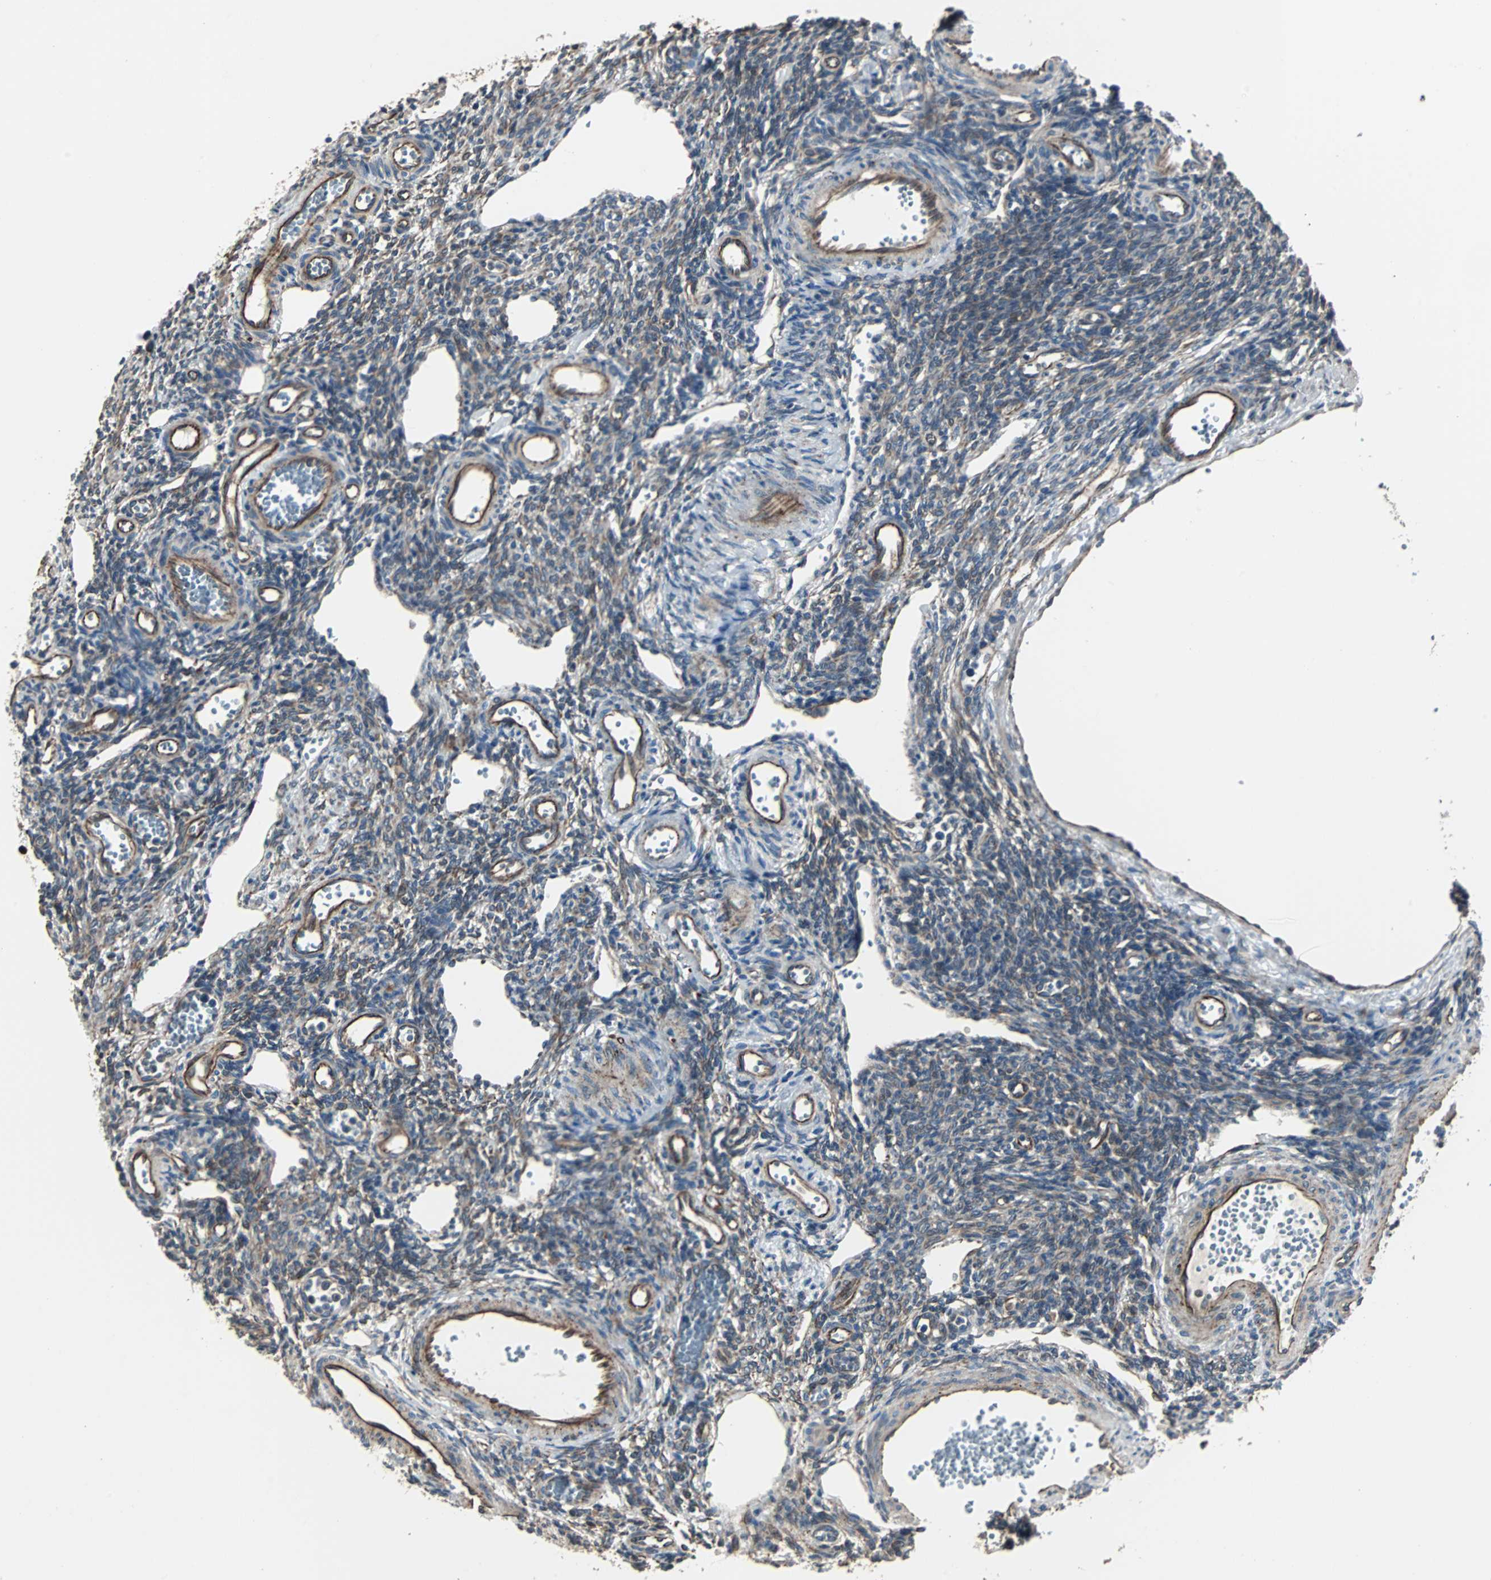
{"staining": {"intensity": "weak", "quantity": "25%-75%", "location": "cytoplasmic/membranous"}, "tissue": "ovary", "cell_type": "Ovarian stroma cells", "image_type": "normal", "snomed": [{"axis": "morphology", "description": "Normal tissue, NOS"}, {"axis": "topography", "description": "Ovary"}], "caption": "This histopathology image displays normal ovary stained with immunohistochemistry to label a protein in brown. The cytoplasmic/membranous of ovarian stroma cells show weak positivity for the protein. Nuclei are counter-stained blue.", "gene": "CHP1", "patient": {"sex": "female", "age": 33}}